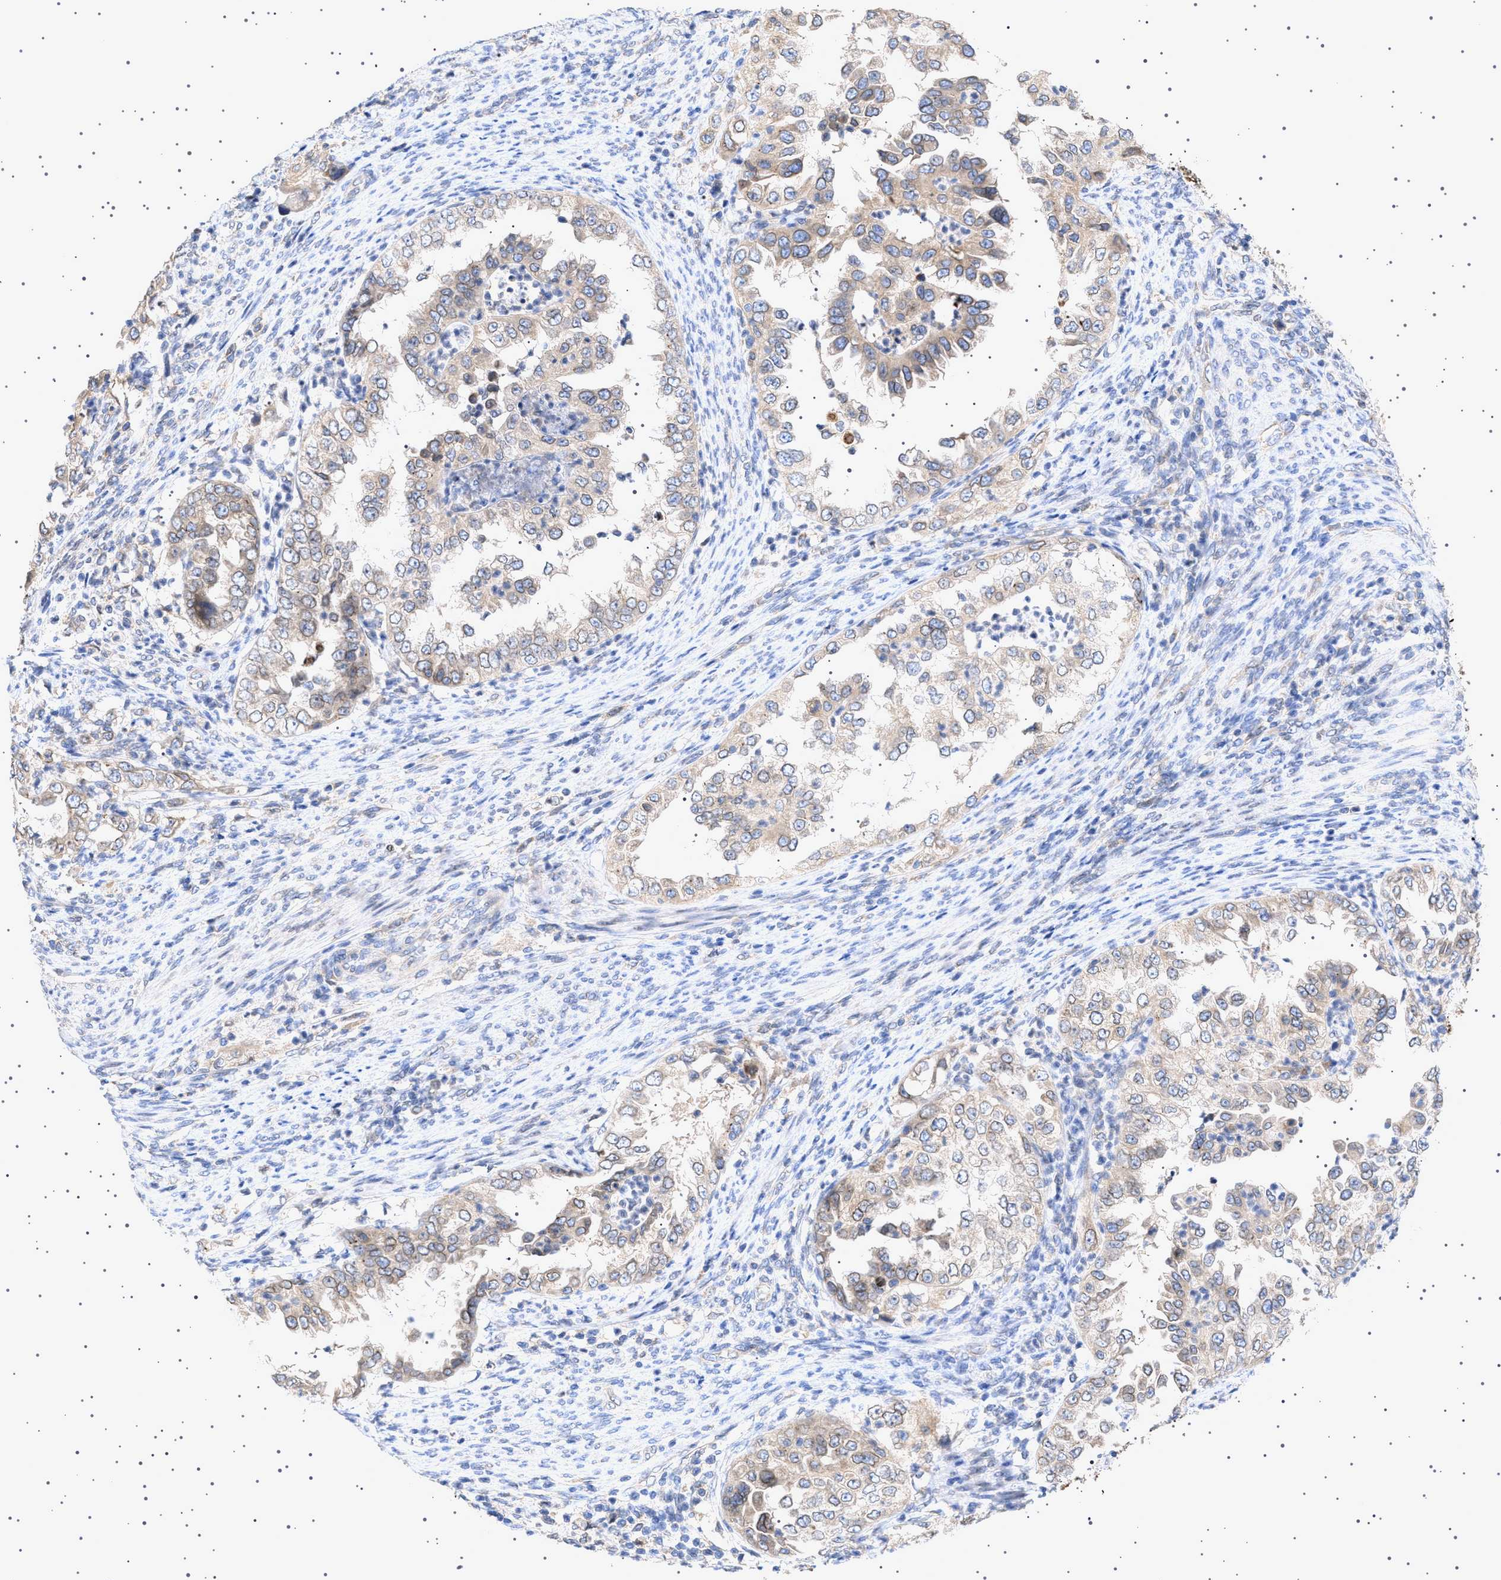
{"staining": {"intensity": "moderate", "quantity": "25%-75%", "location": "cytoplasmic/membranous,nuclear"}, "tissue": "endometrial cancer", "cell_type": "Tumor cells", "image_type": "cancer", "snomed": [{"axis": "morphology", "description": "Adenocarcinoma, NOS"}, {"axis": "topography", "description": "Endometrium"}], "caption": "Moderate cytoplasmic/membranous and nuclear positivity for a protein is seen in approximately 25%-75% of tumor cells of endometrial adenocarcinoma using immunohistochemistry (IHC).", "gene": "NUP93", "patient": {"sex": "female", "age": 85}}